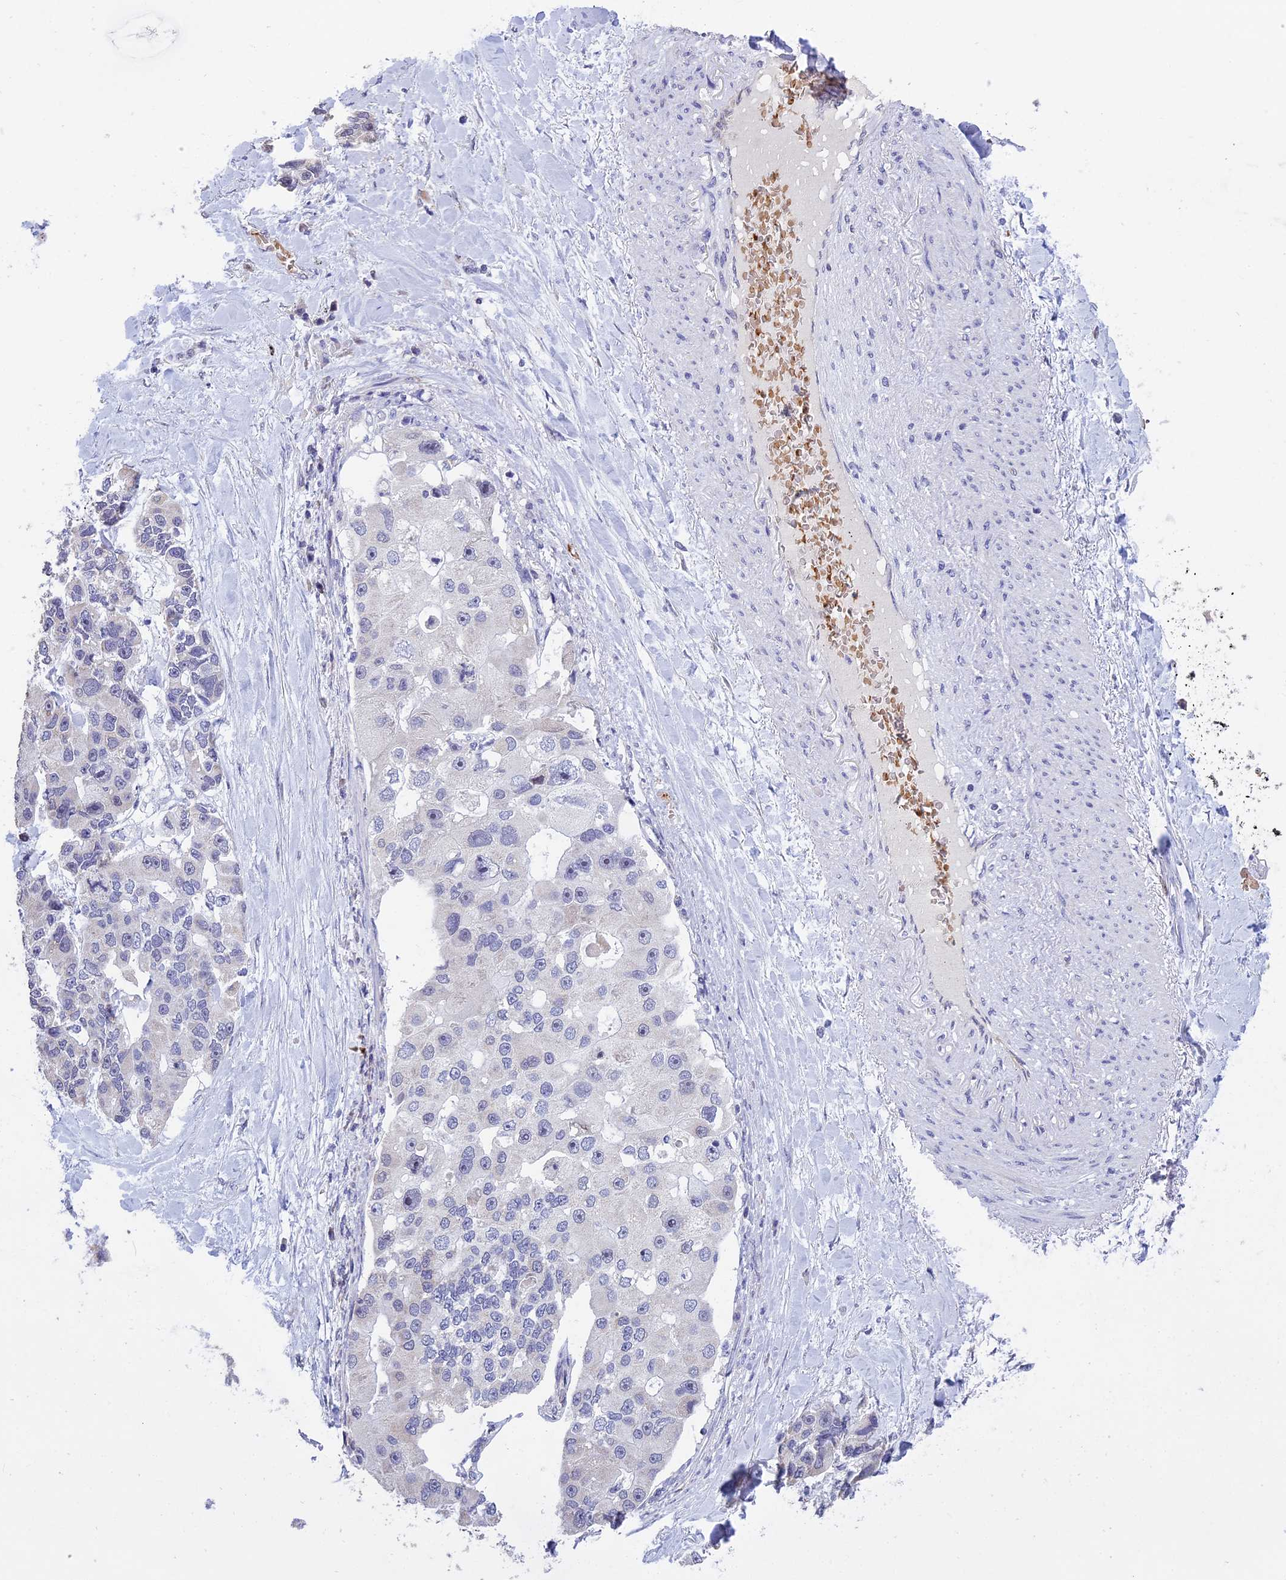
{"staining": {"intensity": "negative", "quantity": "none", "location": "none"}, "tissue": "lung cancer", "cell_type": "Tumor cells", "image_type": "cancer", "snomed": [{"axis": "morphology", "description": "Adenocarcinoma, NOS"}, {"axis": "topography", "description": "Lung"}], "caption": "Immunohistochemistry (IHC) photomicrograph of neoplastic tissue: adenocarcinoma (lung) stained with DAB displays no significant protein expression in tumor cells.", "gene": "KNOP1", "patient": {"sex": "female", "age": 54}}